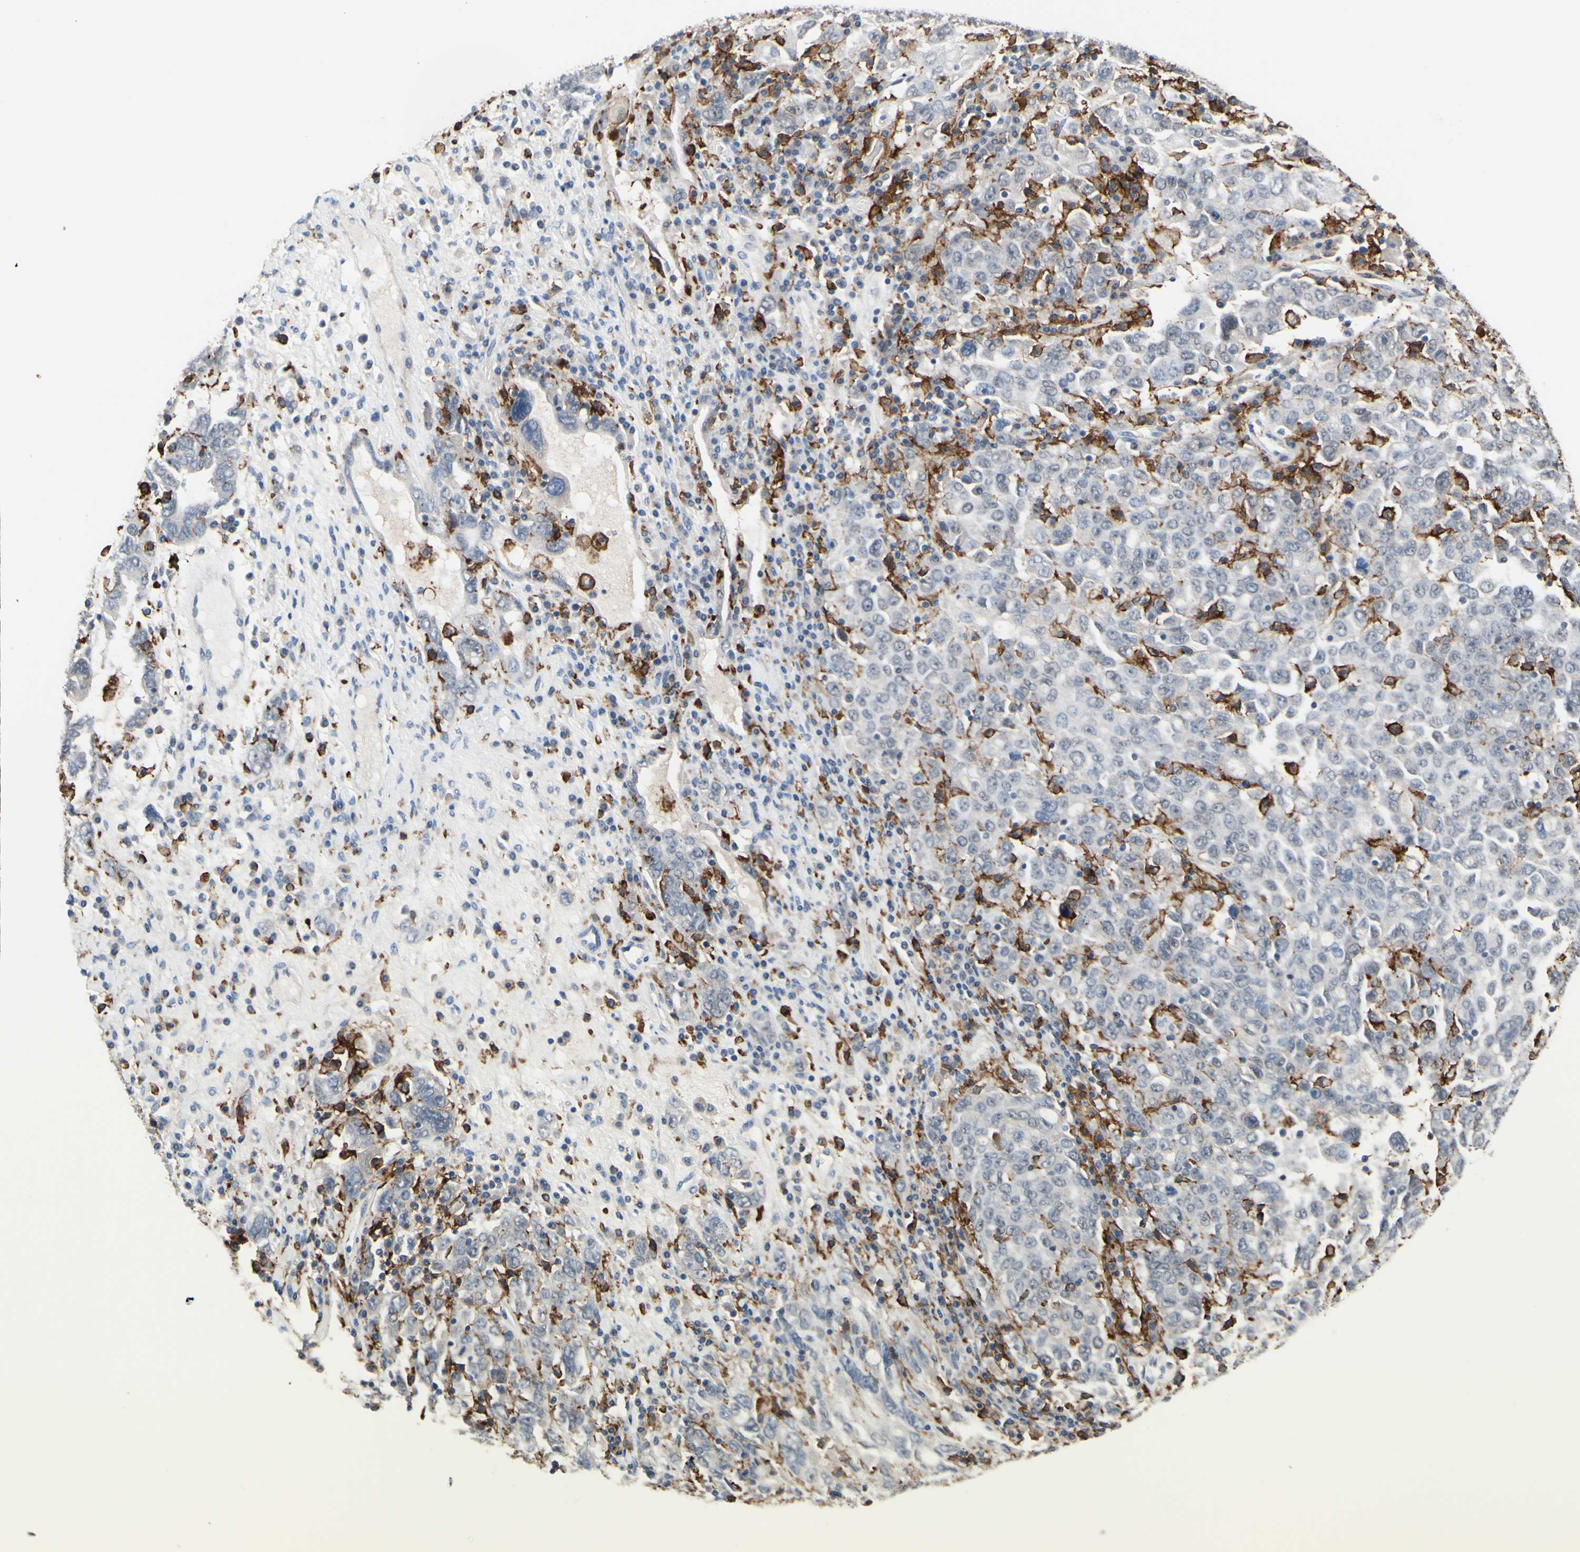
{"staining": {"intensity": "negative", "quantity": "none", "location": "none"}, "tissue": "ovarian cancer", "cell_type": "Tumor cells", "image_type": "cancer", "snomed": [{"axis": "morphology", "description": "Carcinoma, endometroid"}, {"axis": "topography", "description": "Ovary"}], "caption": "Endometroid carcinoma (ovarian) stained for a protein using immunohistochemistry exhibits no staining tumor cells.", "gene": "FCGR2A", "patient": {"sex": "female", "age": 62}}